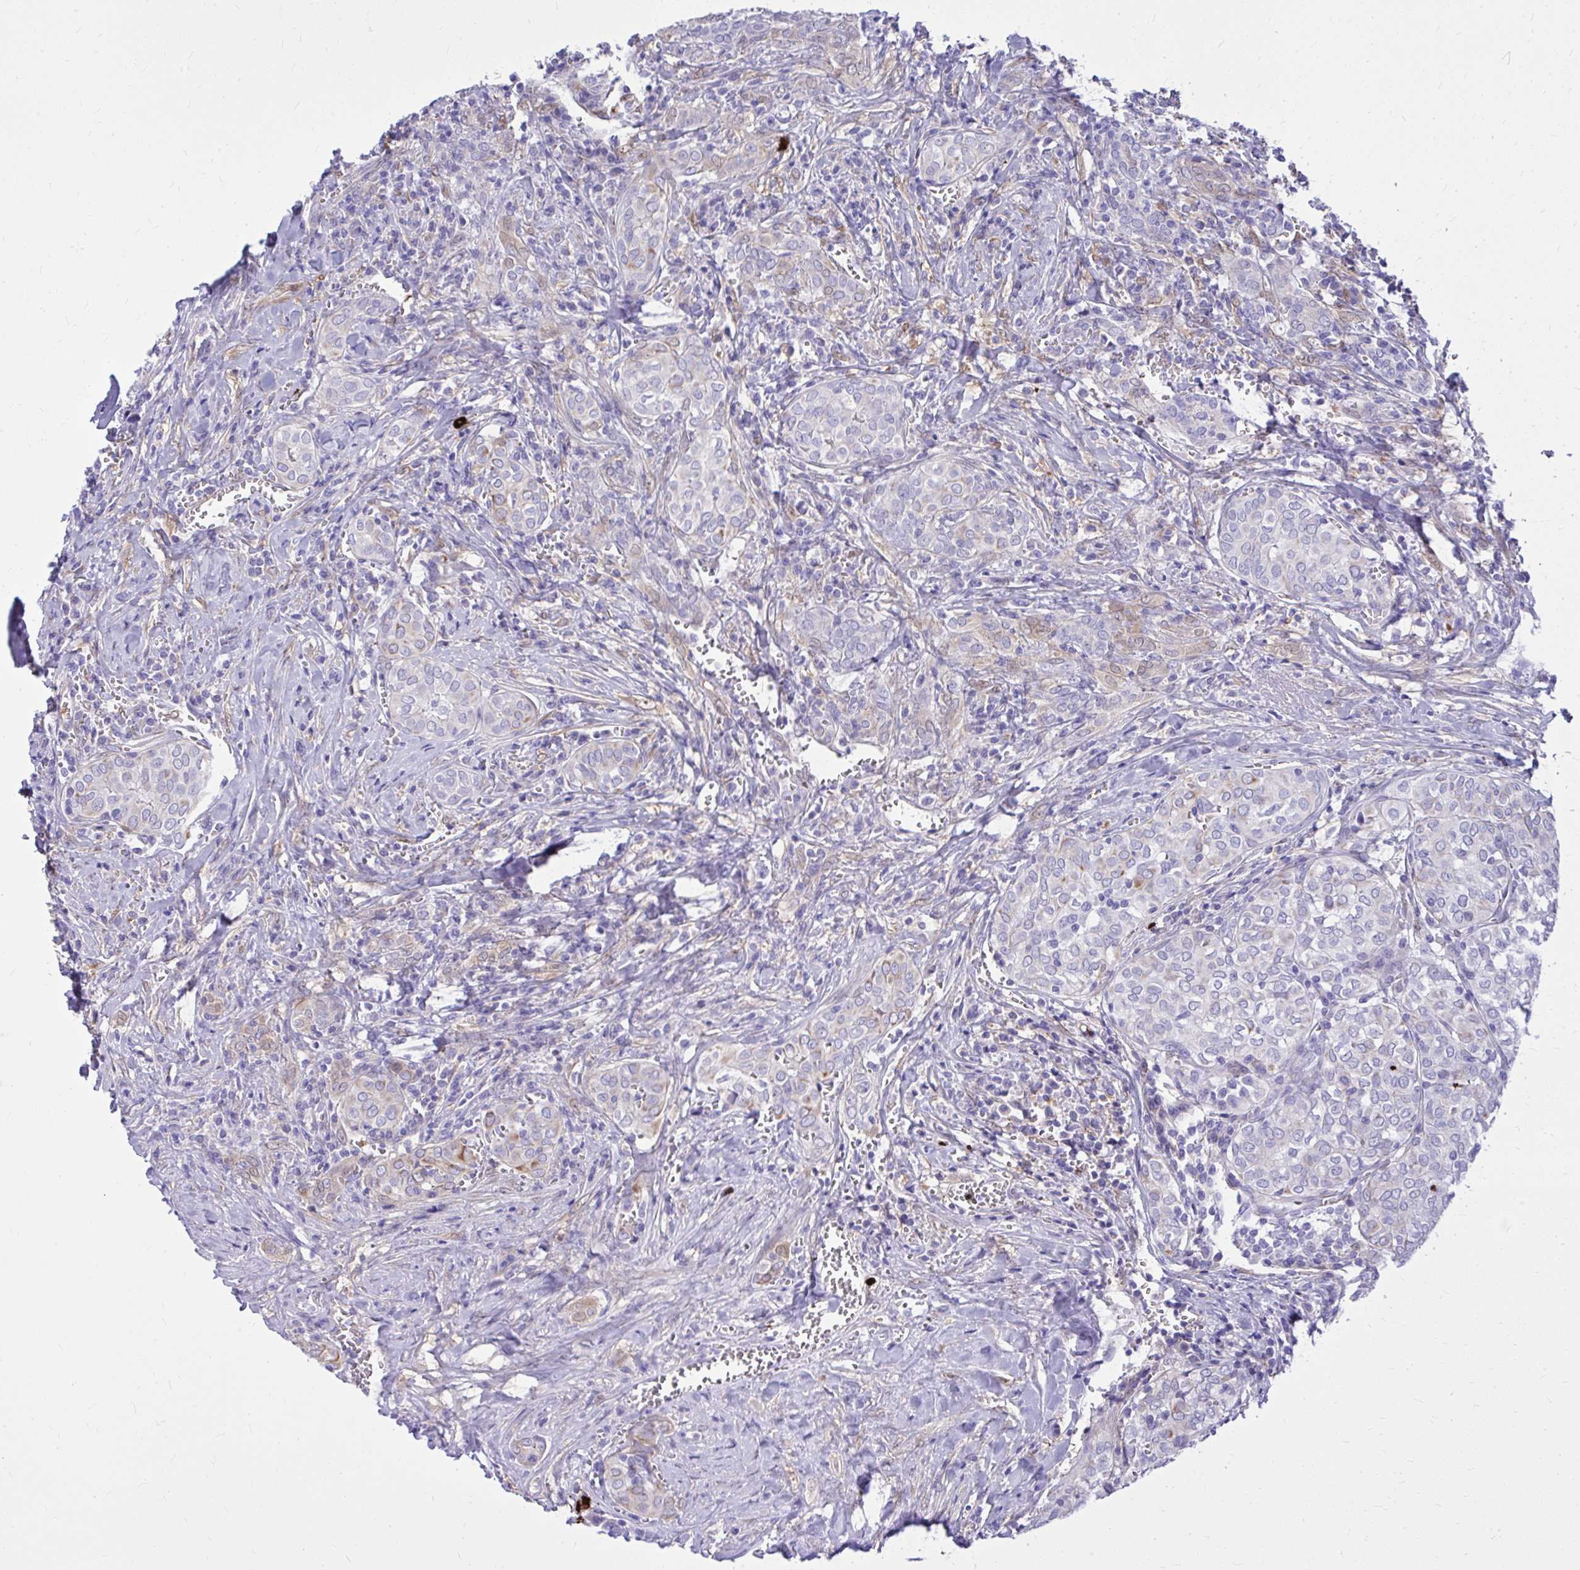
{"staining": {"intensity": "weak", "quantity": "<25%", "location": "cytoplasmic/membranous"}, "tissue": "thyroid cancer", "cell_type": "Tumor cells", "image_type": "cancer", "snomed": [{"axis": "morphology", "description": "Papillary adenocarcinoma, NOS"}, {"axis": "topography", "description": "Thyroid gland"}], "caption": "Immunohistochemistry (IHC) image of human thyroid papillary adenocarcinoma stained for a protein (brown), which demonstrates no staining in tumor cells.", "gene": "NNMT", "patient": {"sex": "female", "age": 30}}